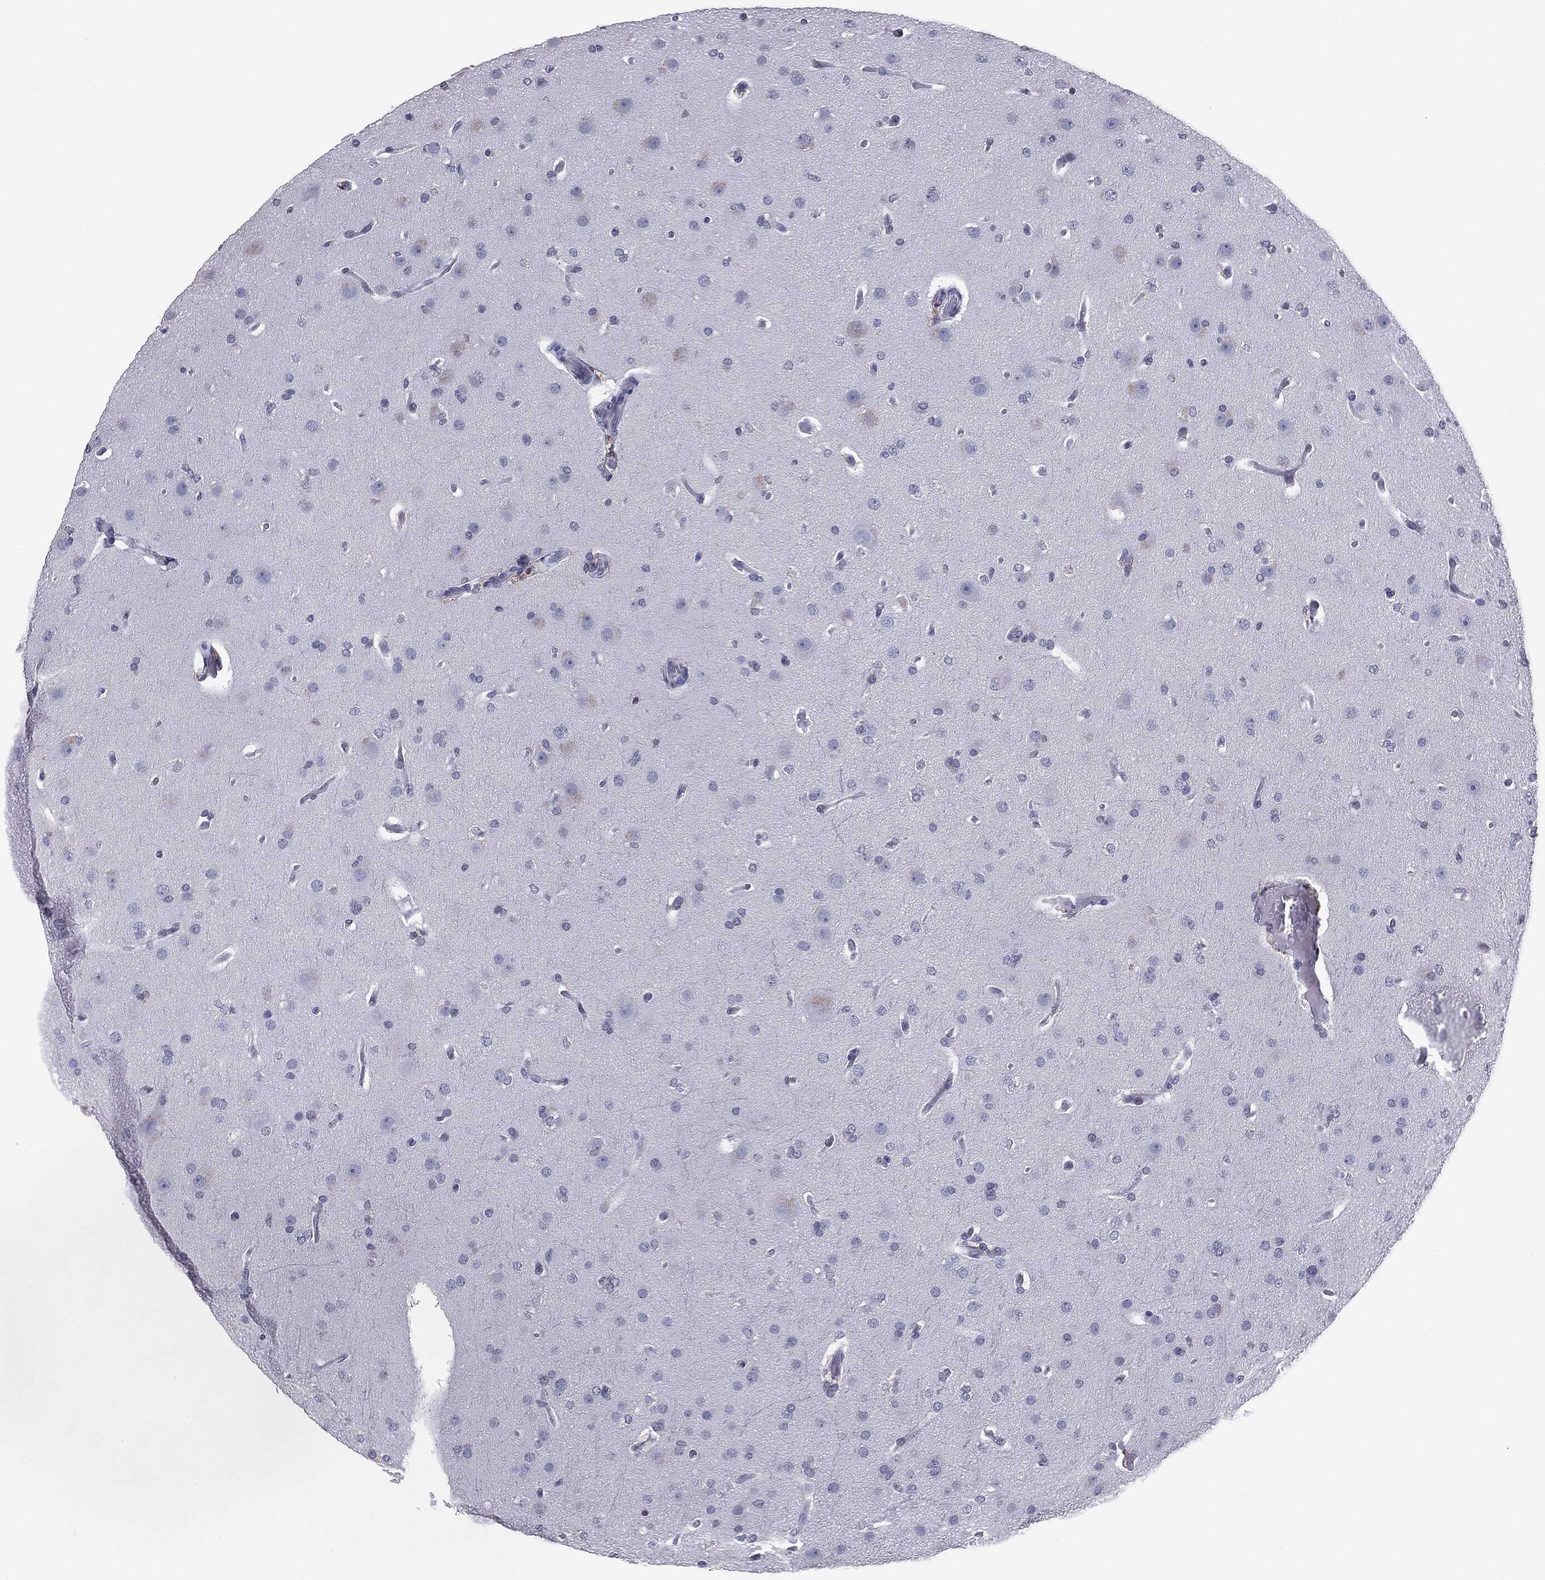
{"staining": {"intensity": "negative", "quantity": "none", "location": "none"}, "tissue": "glioma", "cell_type": "Tumor cells", "image_type": "cancer", "snomed": [{"axis": "morphology", "description": "Glioma, malignant, Low grade"}, {"axis": "topography", "description": "Brain"}], "caption": "An image of malignant glioma (low-grade) stained for a protein shows no brown staining in tumor cells.", "gene": "SERPINB4", "patient": {"sex": "male", "age": 41}}